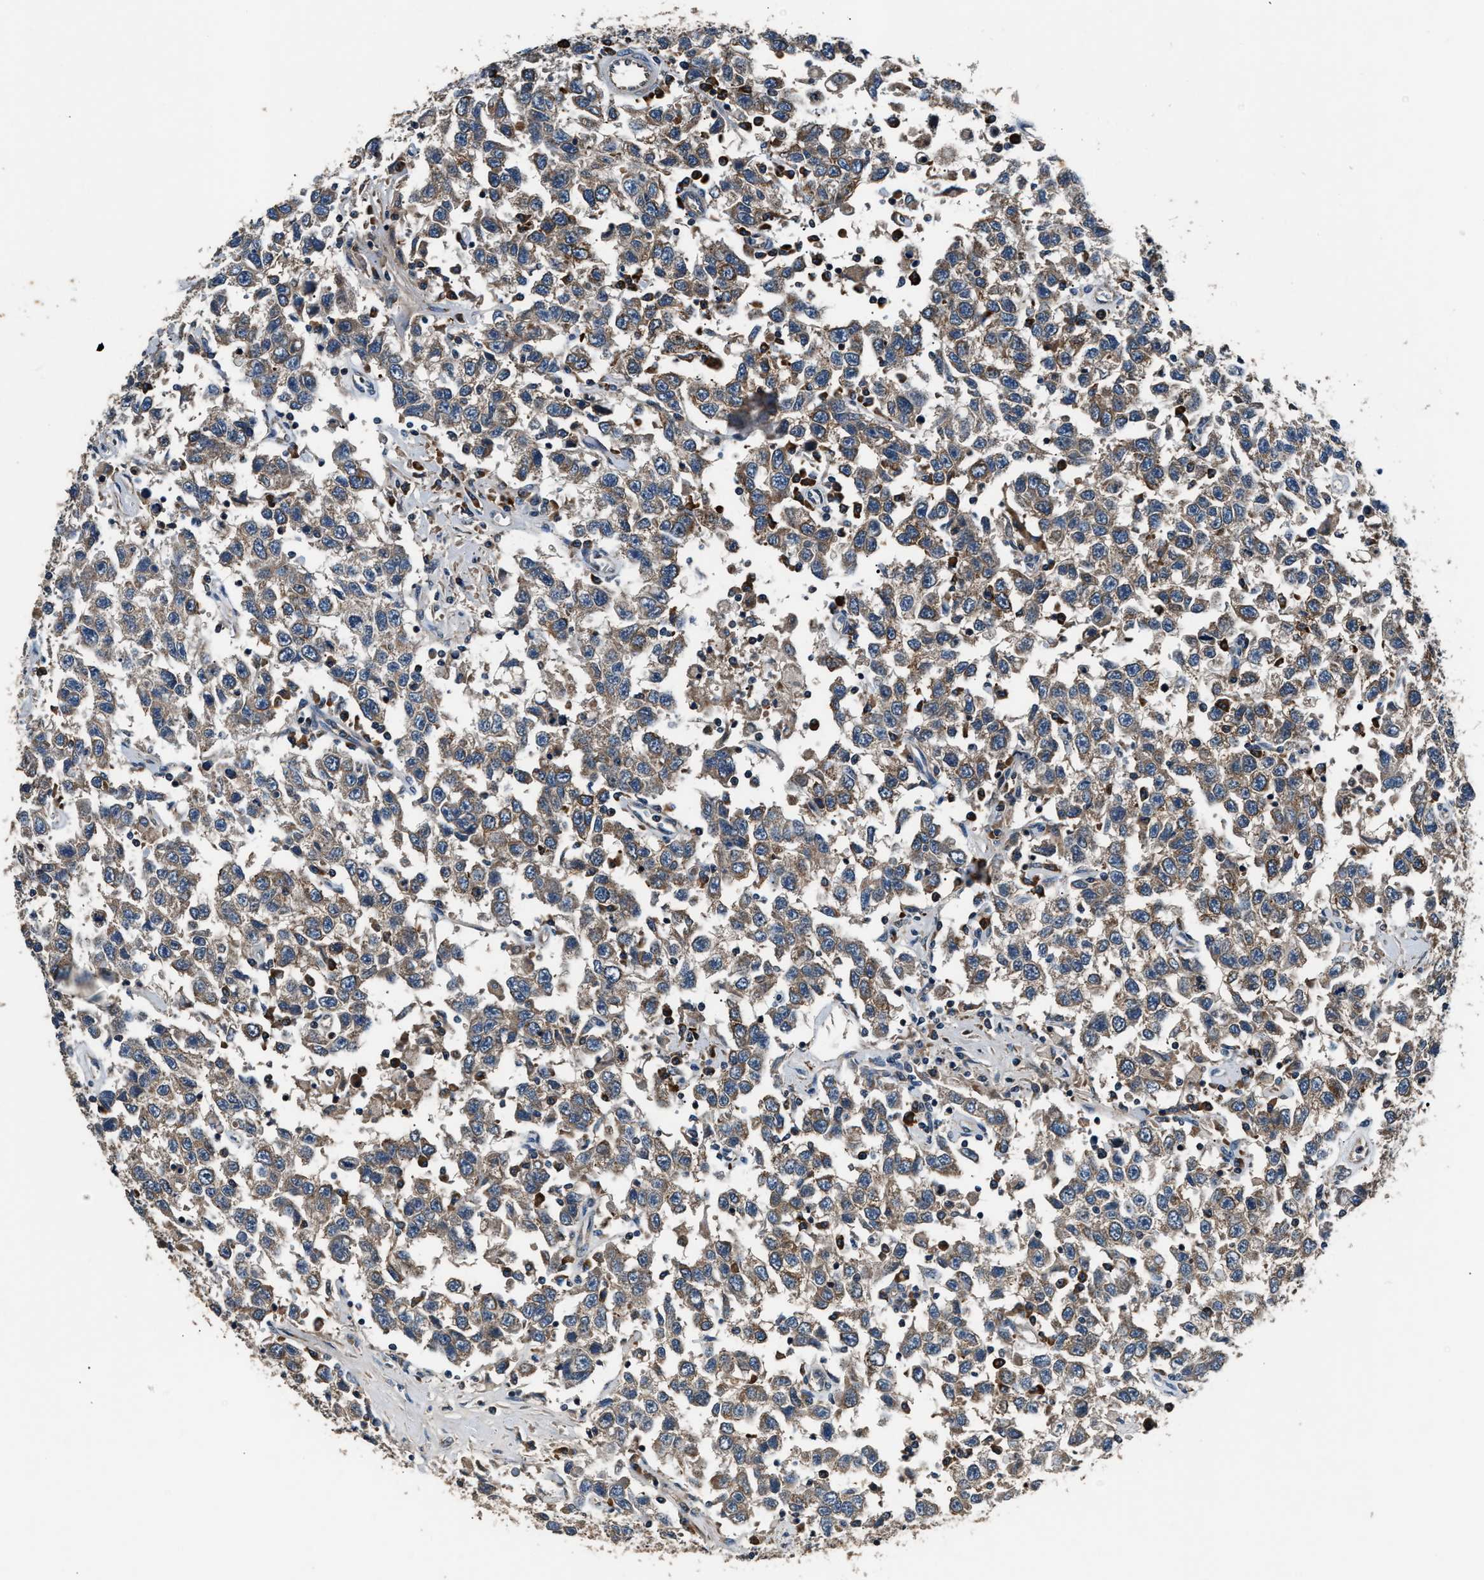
{"staining": {"intensity": "moderate", "quantity": ">75%", "location": "cytoplasmic/membranous"}, "tissue": "testis cancer", "cell_type": "Tumor cells", "image_type": "cancer", "snomed": [{"axis": "morphology", "description": "Seminoma, NOS"}, {"axis": "topography", "description": "Testis"}], "caption": "Immunohistochemical staining of human seminoma (testis) reveals medium levels of moderate cytoplasmic/membranous protein staining in about >75% of tumor cells.", "gene": "IMPDH2", "patient": {"sex": "male", "age": 41}}